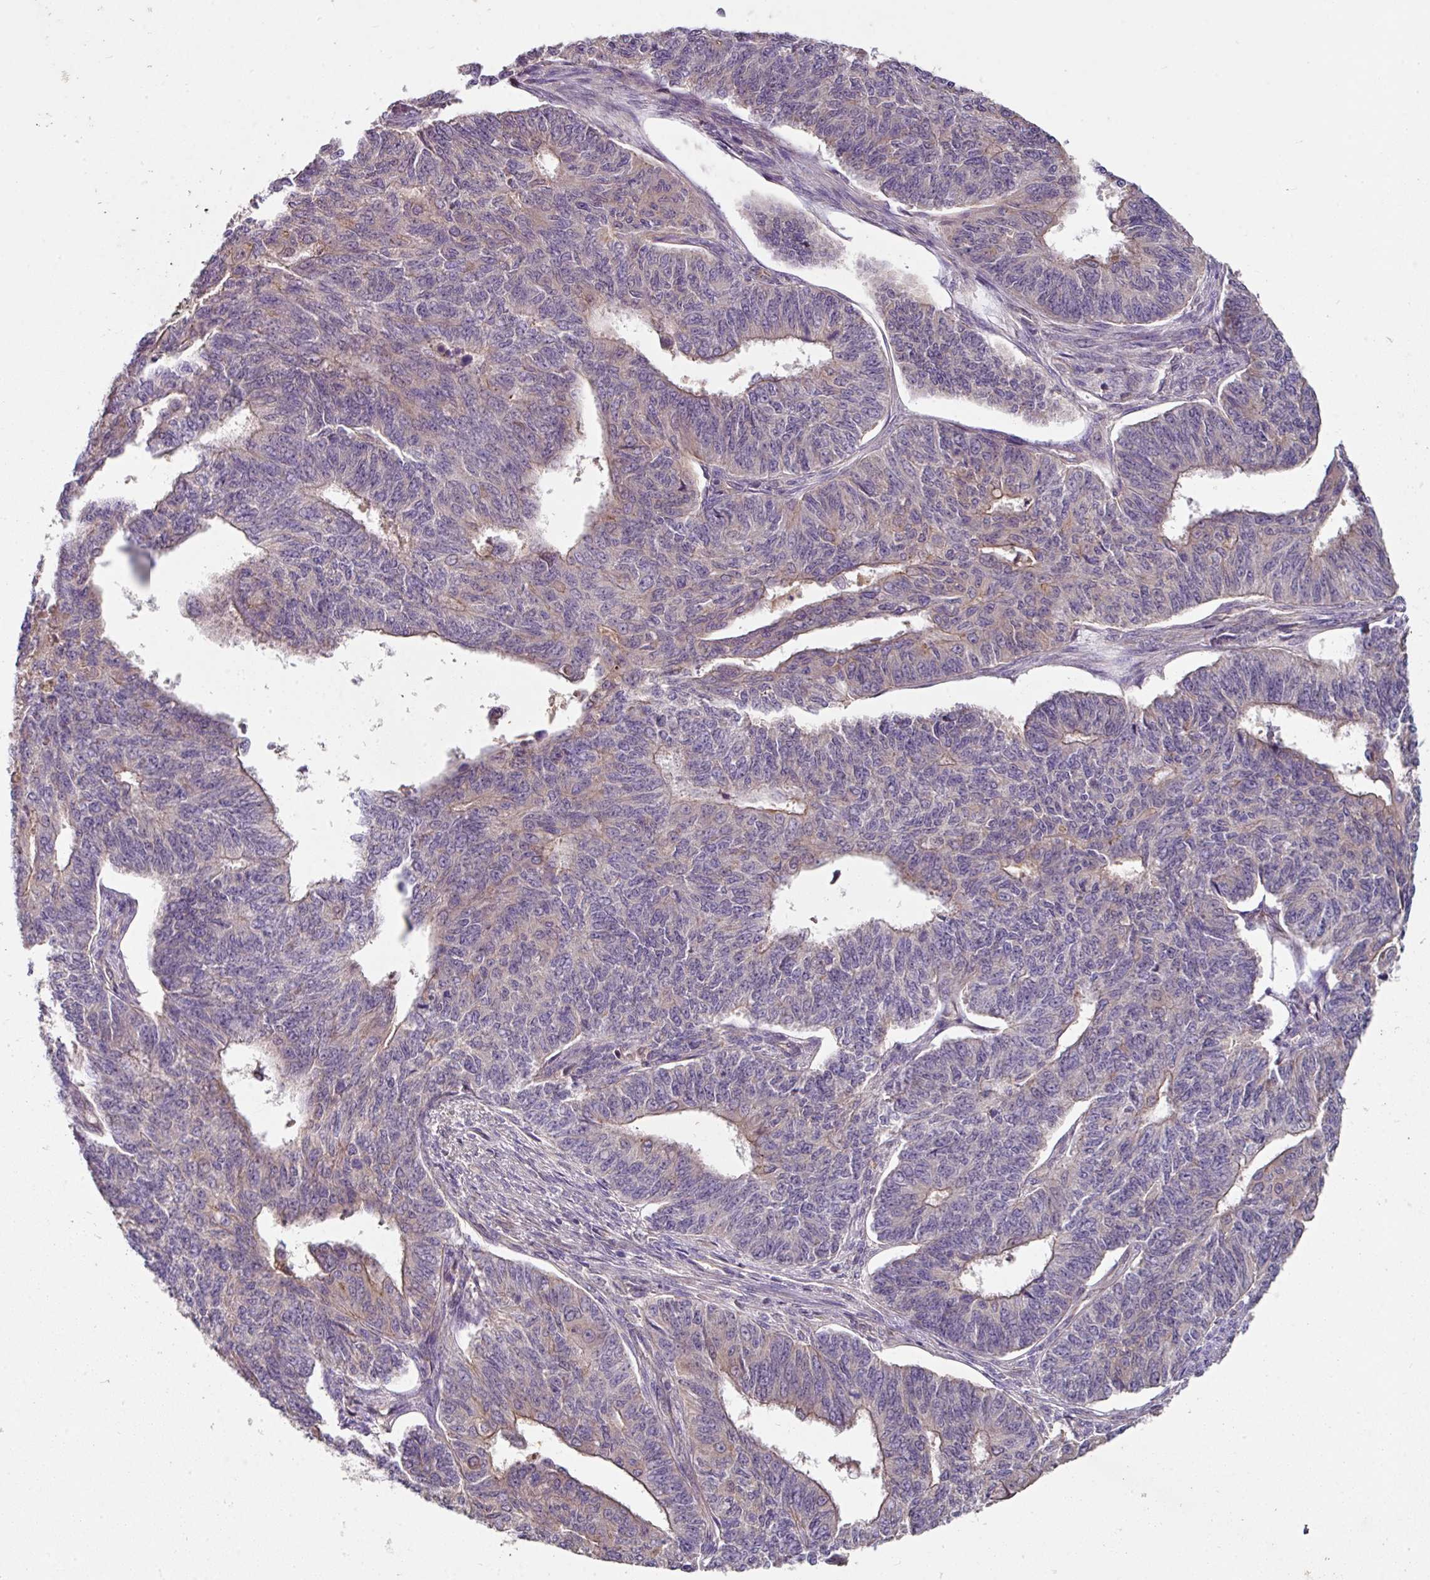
{"staining": {"intensity": "weak", "quantity": "<25%", "location": "cytoplasmic/membranous"}, "tissue": "endometrial cancer", "cell_type": "Tumor cells", "image_type": "cancer", "snomed": [{"axis": "morphology", "description": "Adenocarcinoma, NOS"}, {"axis": "topography", "description": "Endometrium"}], "caption": "An IHC photomicrograph of endometrial adenocarcinoma is shown. There is no staining in tumor cells of endometrial adenocarcinoma.", "gene": "C4orf48", "patient": {"sex": "female", "age": 32}}